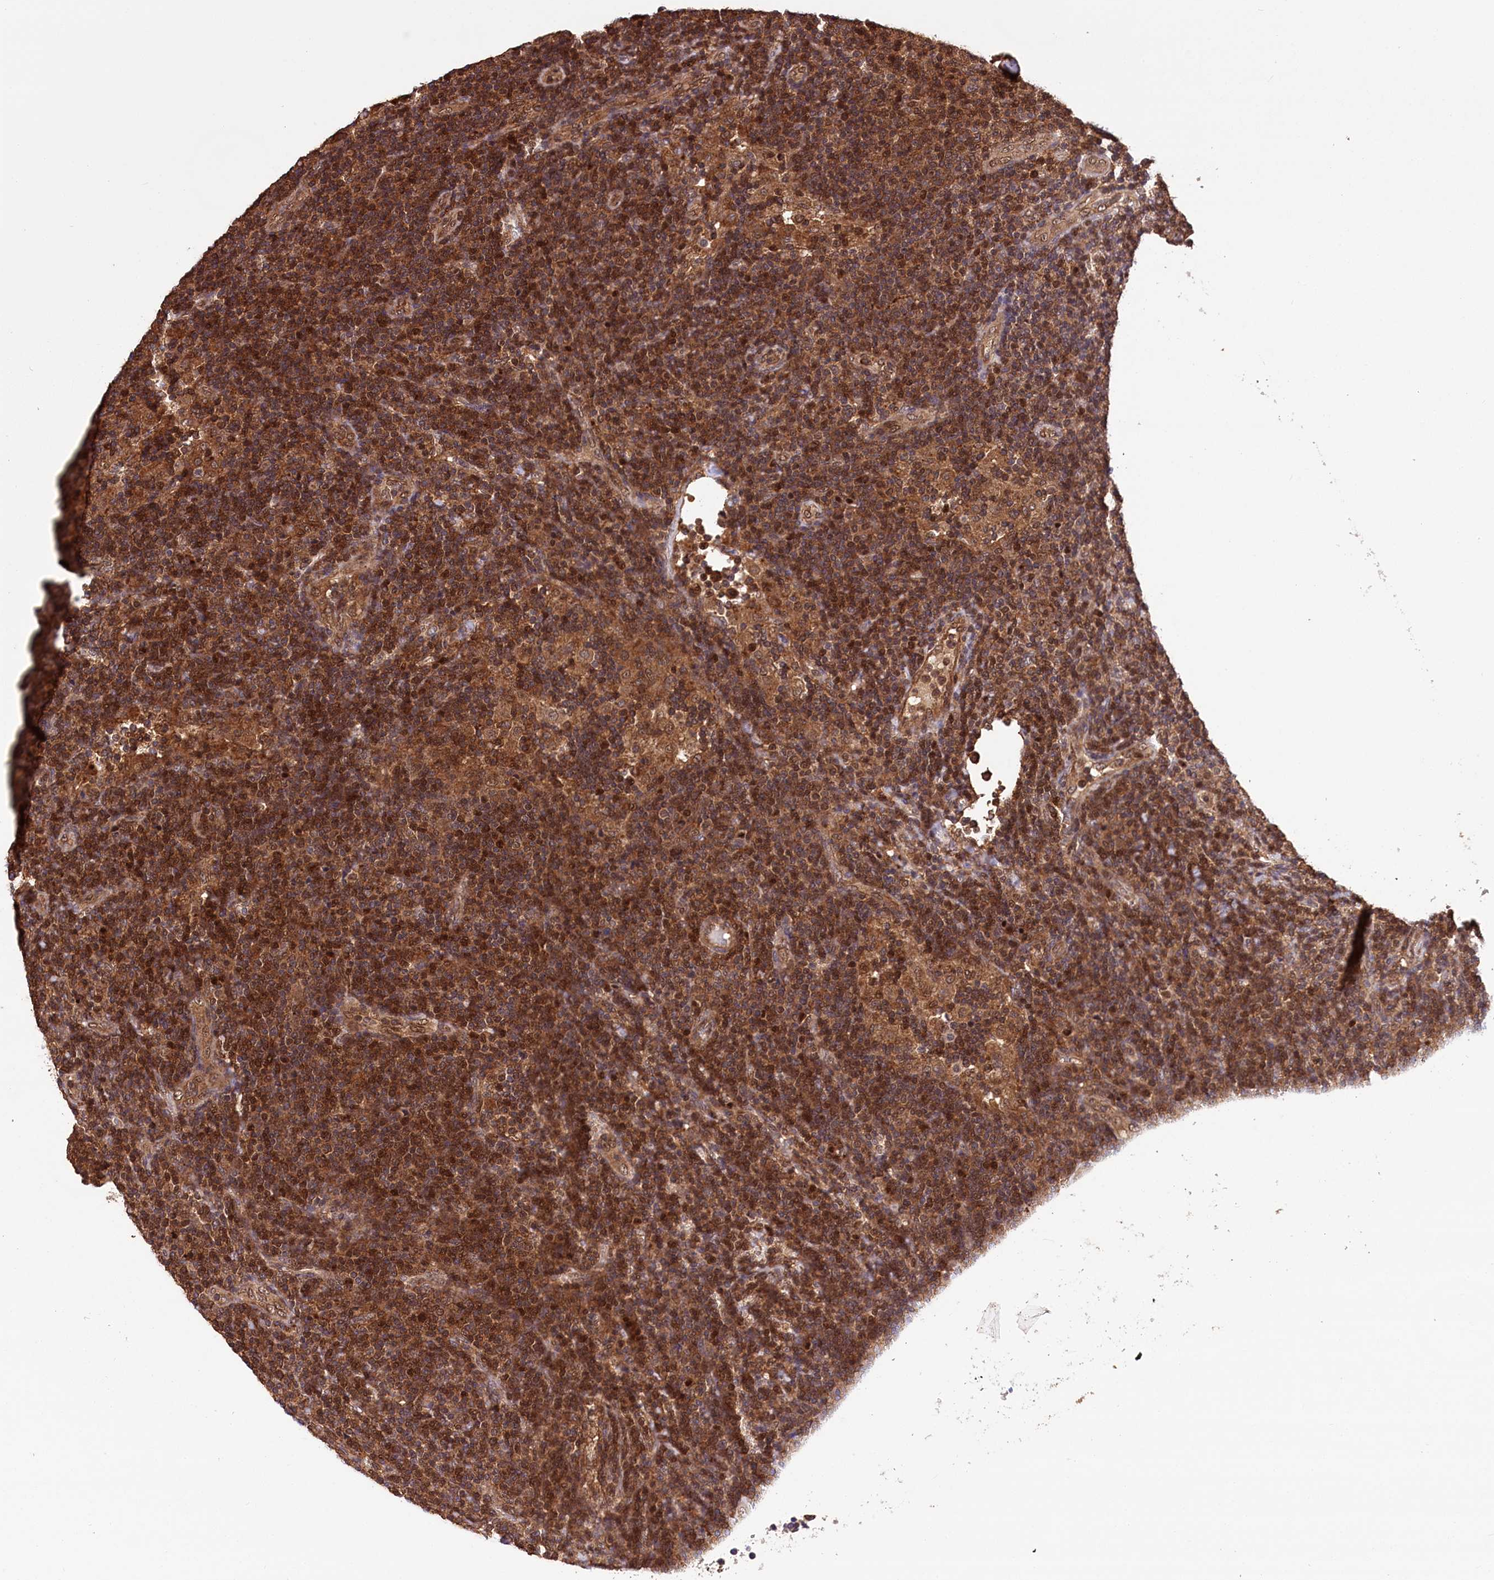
{"staining": {"intensity": "strong", "quantity": ">75%", "location": "nuclear"}, "tissue": "lymphoma", "cell_type": "Tumor cells", "image_type": "cancer", "snomed": [{"axis": "morphology", "description": "Malignant lymphoma, non-Hodgkin's type, Low grade"}, {"axis": "topography", "description": "Lymph node"}], "caption": "Tumor cells exhibit strong nuclear staining in approximately >75% of cells in lymphoma.", "gene": "DPP3", "patient": {"sex": "male", "age": 66}}